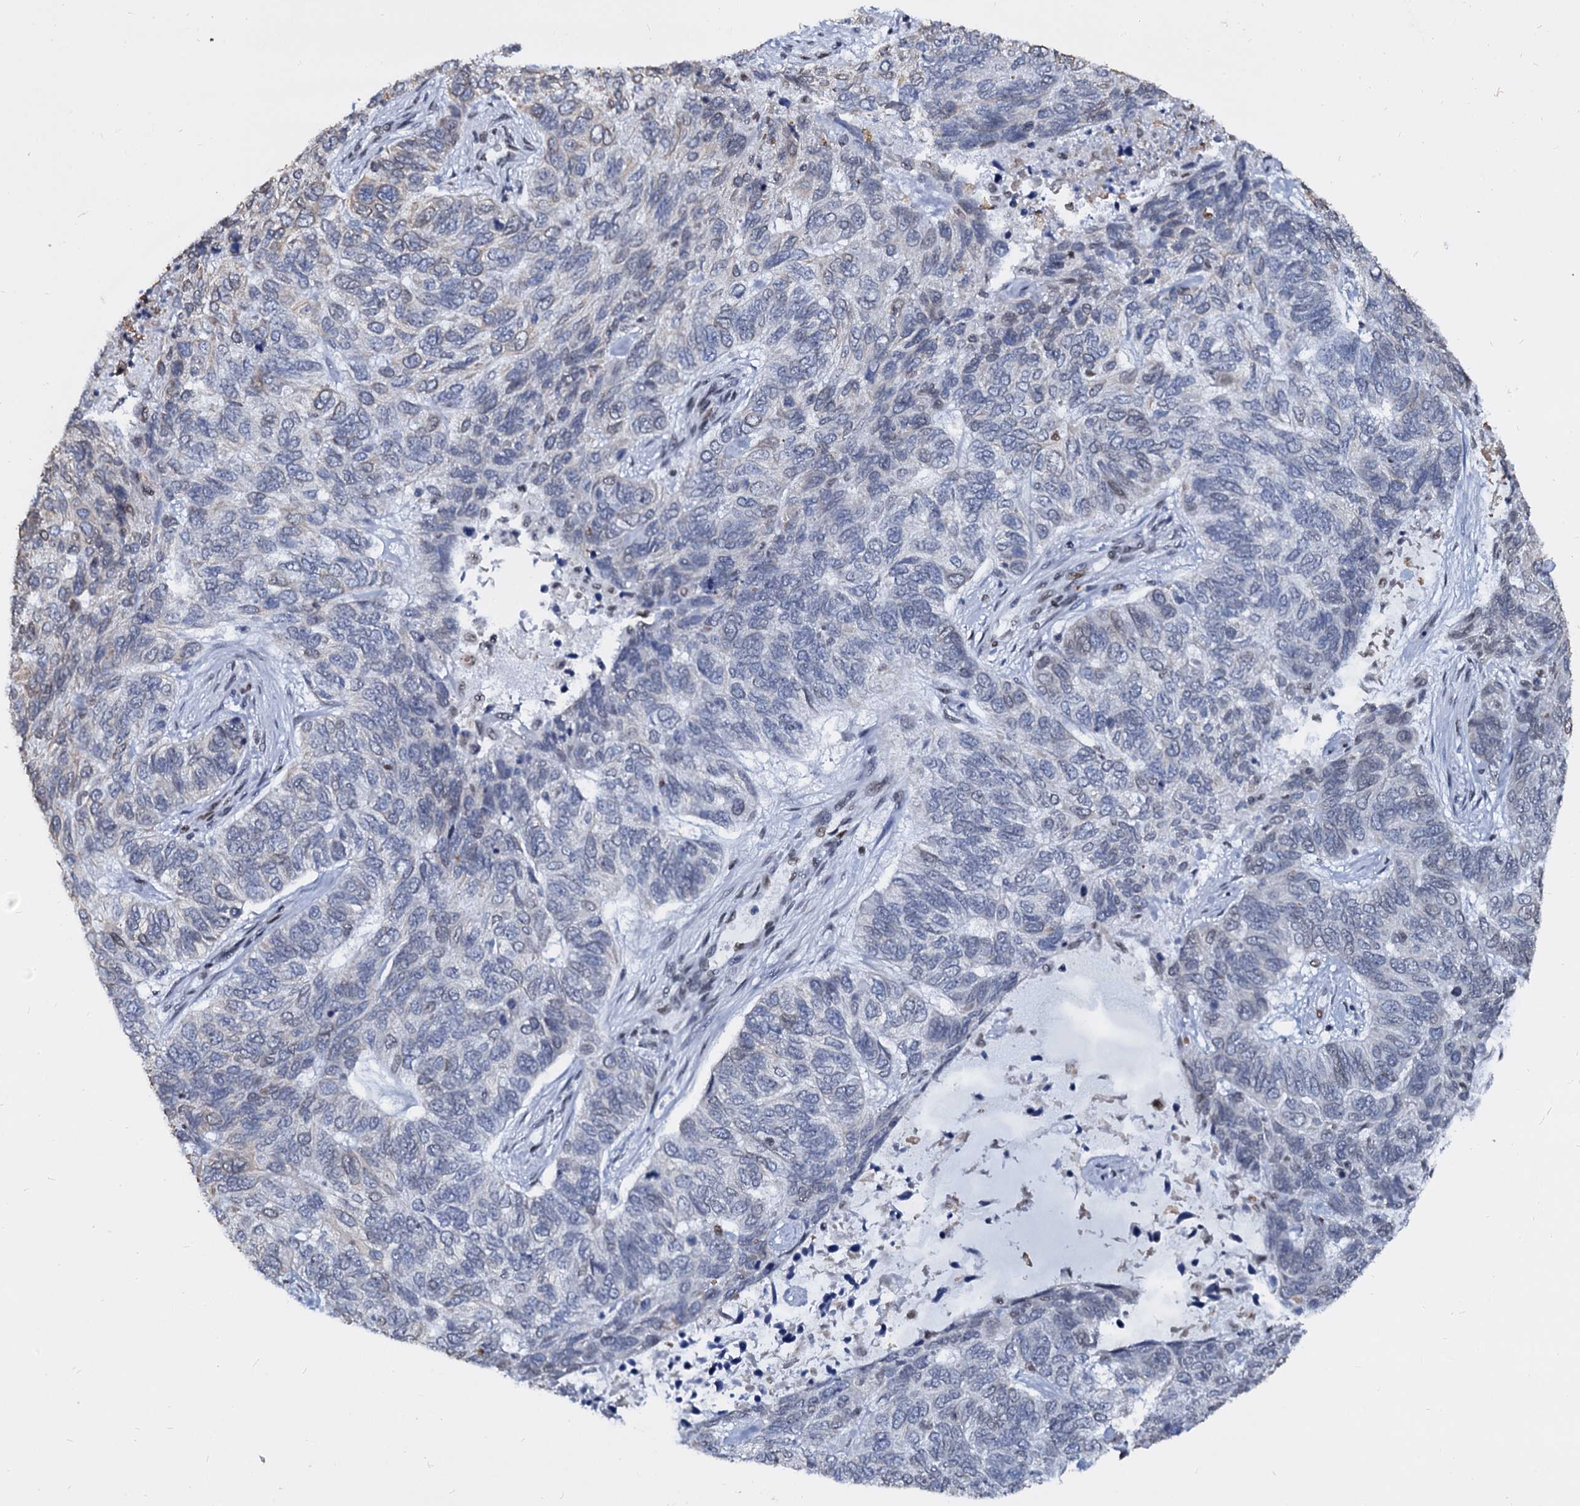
{"staining": {"intensity": "negative", "quantity": "none", "location": "none"}, "tissue": "skin cancer", "cell_type": "Tumor cells", "image_type": "cancer", "snomed": [{"axis": "morphology", "description": "Basal cell carcinoma"}, {"axis": "topography", "description": "Skin"}], "caption": "Immunohistochemistry (IHC) histopathology image of neoplastic tissue: human skin basal cell carcinoma stained with DAB exhibits no significant protein expression in tumor cells.", "gene": "CMAS", "patient": {"sex": "female", "age": 65}}